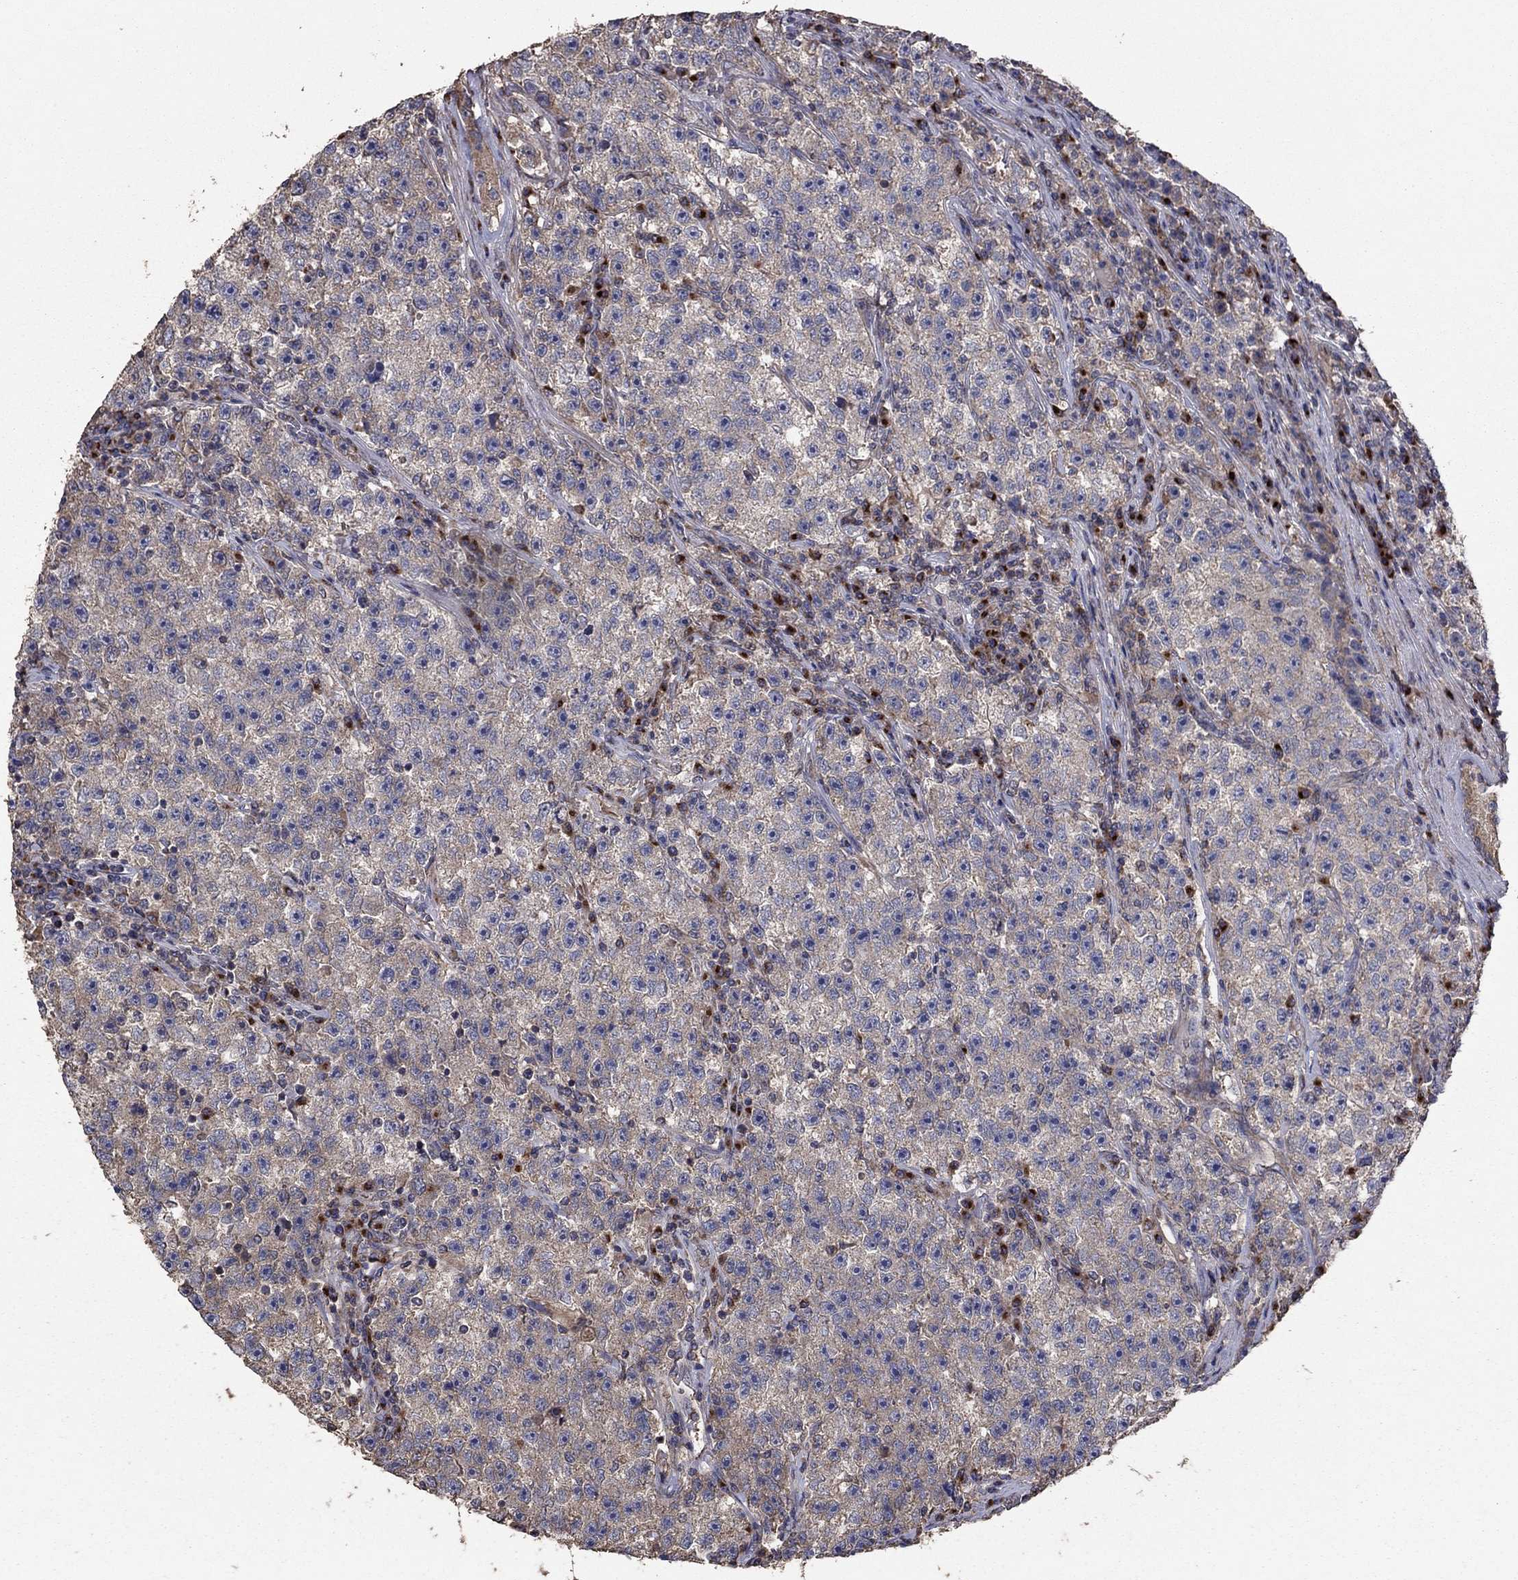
{"staining": {"intensity": "negative", "quantity": "none", "location": "none"}, "tissue": "testis cancer", "cell_type": "Tumor cells", "image_type": "cancer", "snomed": [{"axis": "morphology", "description": "Seminoma, NOS"}, {"axis": "topography", "description": "Testis"}], "caption": "Immunohistochemistry of human testis seminoma shows no positivity in tumor cells.", "gene": "FLT4", "patient": {"sex": "male", "age": 22}}